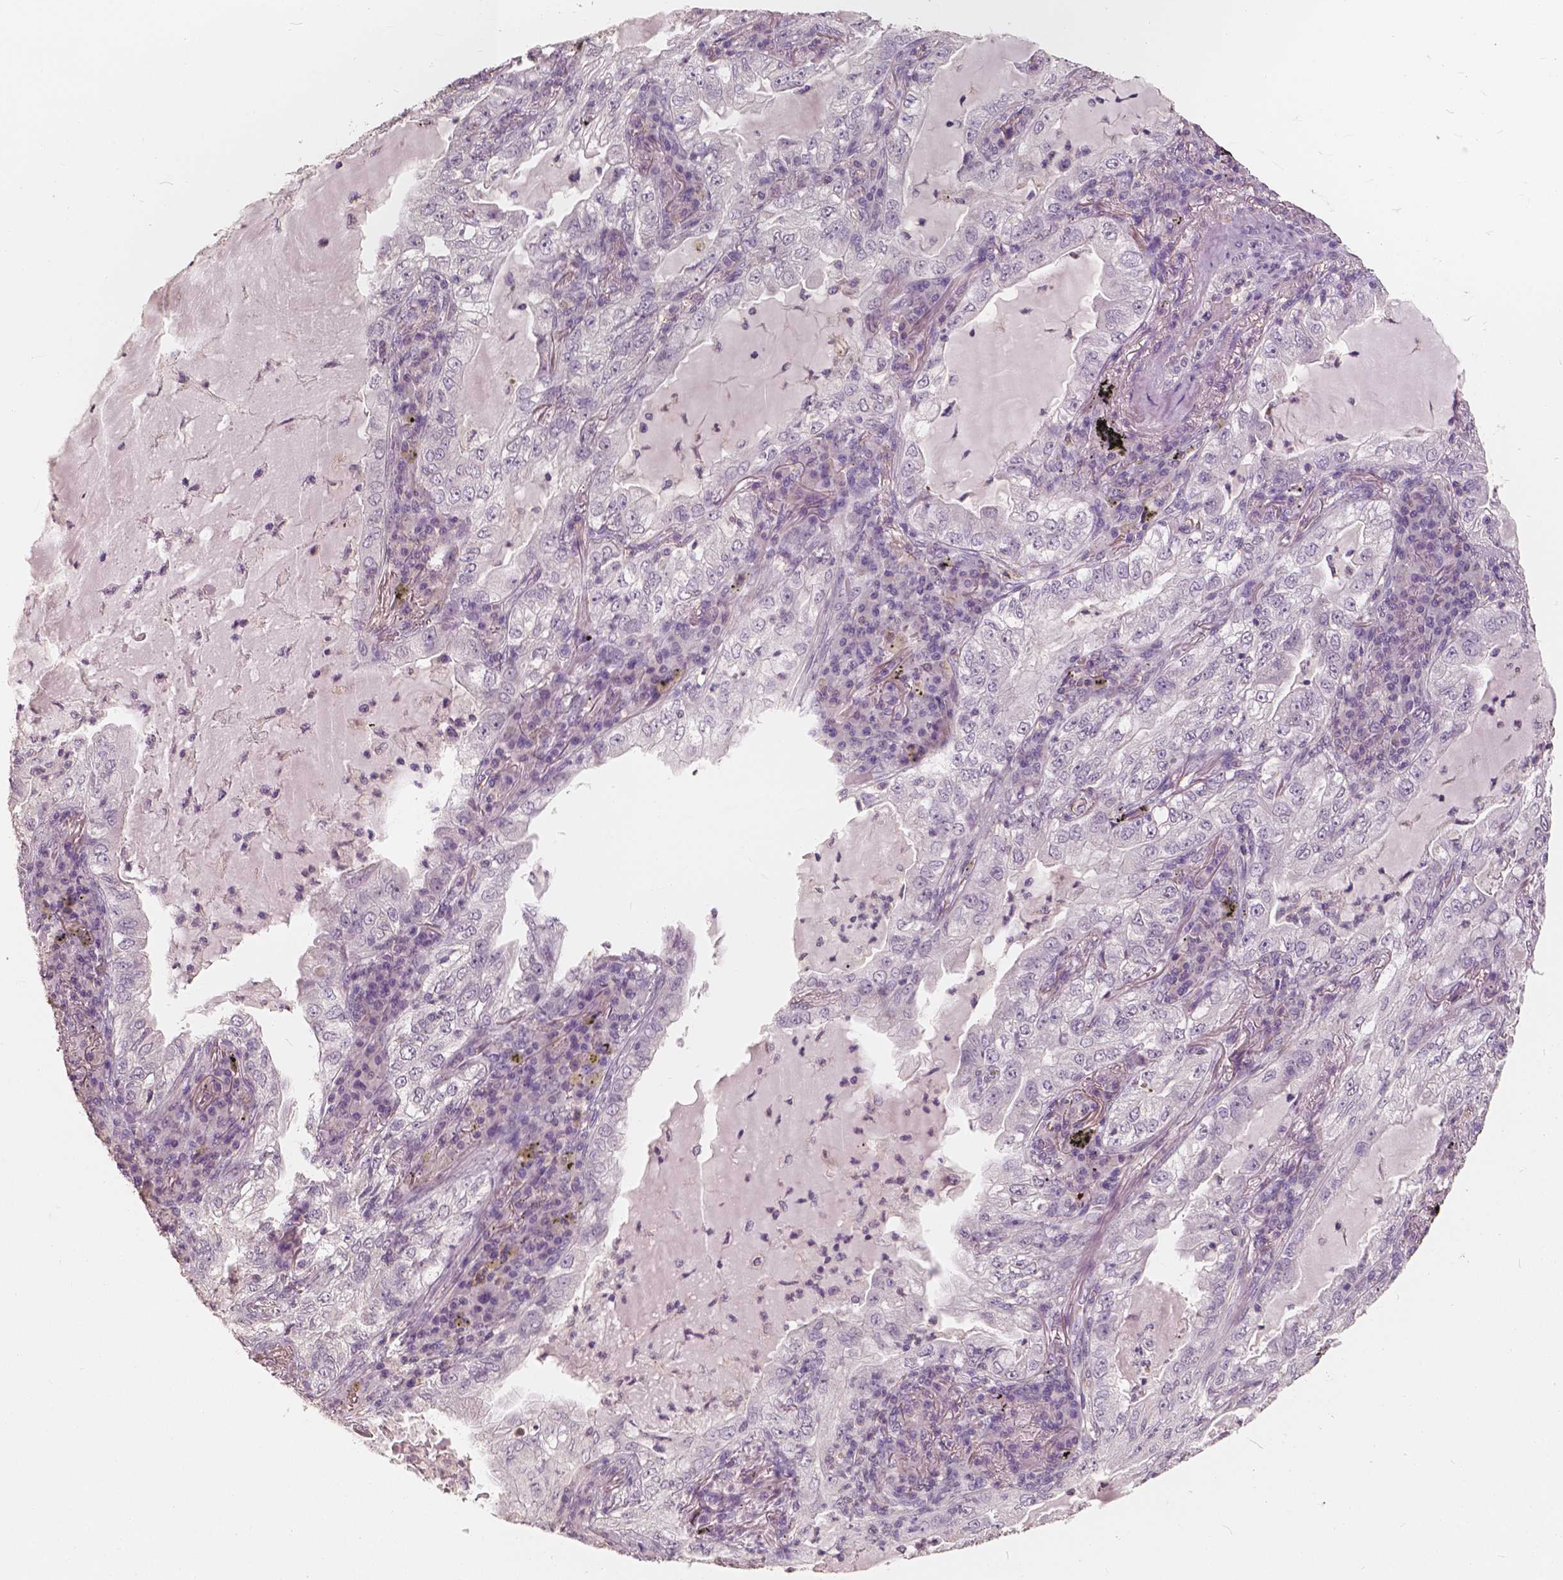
{"staining": {"intensity": "negative", "quantity": "none", "location": "none"}, "tissue": "lung cancer", "cell_type": "Tumor cells", "image_type": "cancer", "snomed": [{"axis": "morphology", "description": "Adenocarcinoma, NOS"}, {"axis": "topography", "description": "Lung"}], "caption": "The micrograph displays no staining of tumor cells in lung cancer.", "gene": "SAT2", "patient": {"sex": "female", "age": 73}}